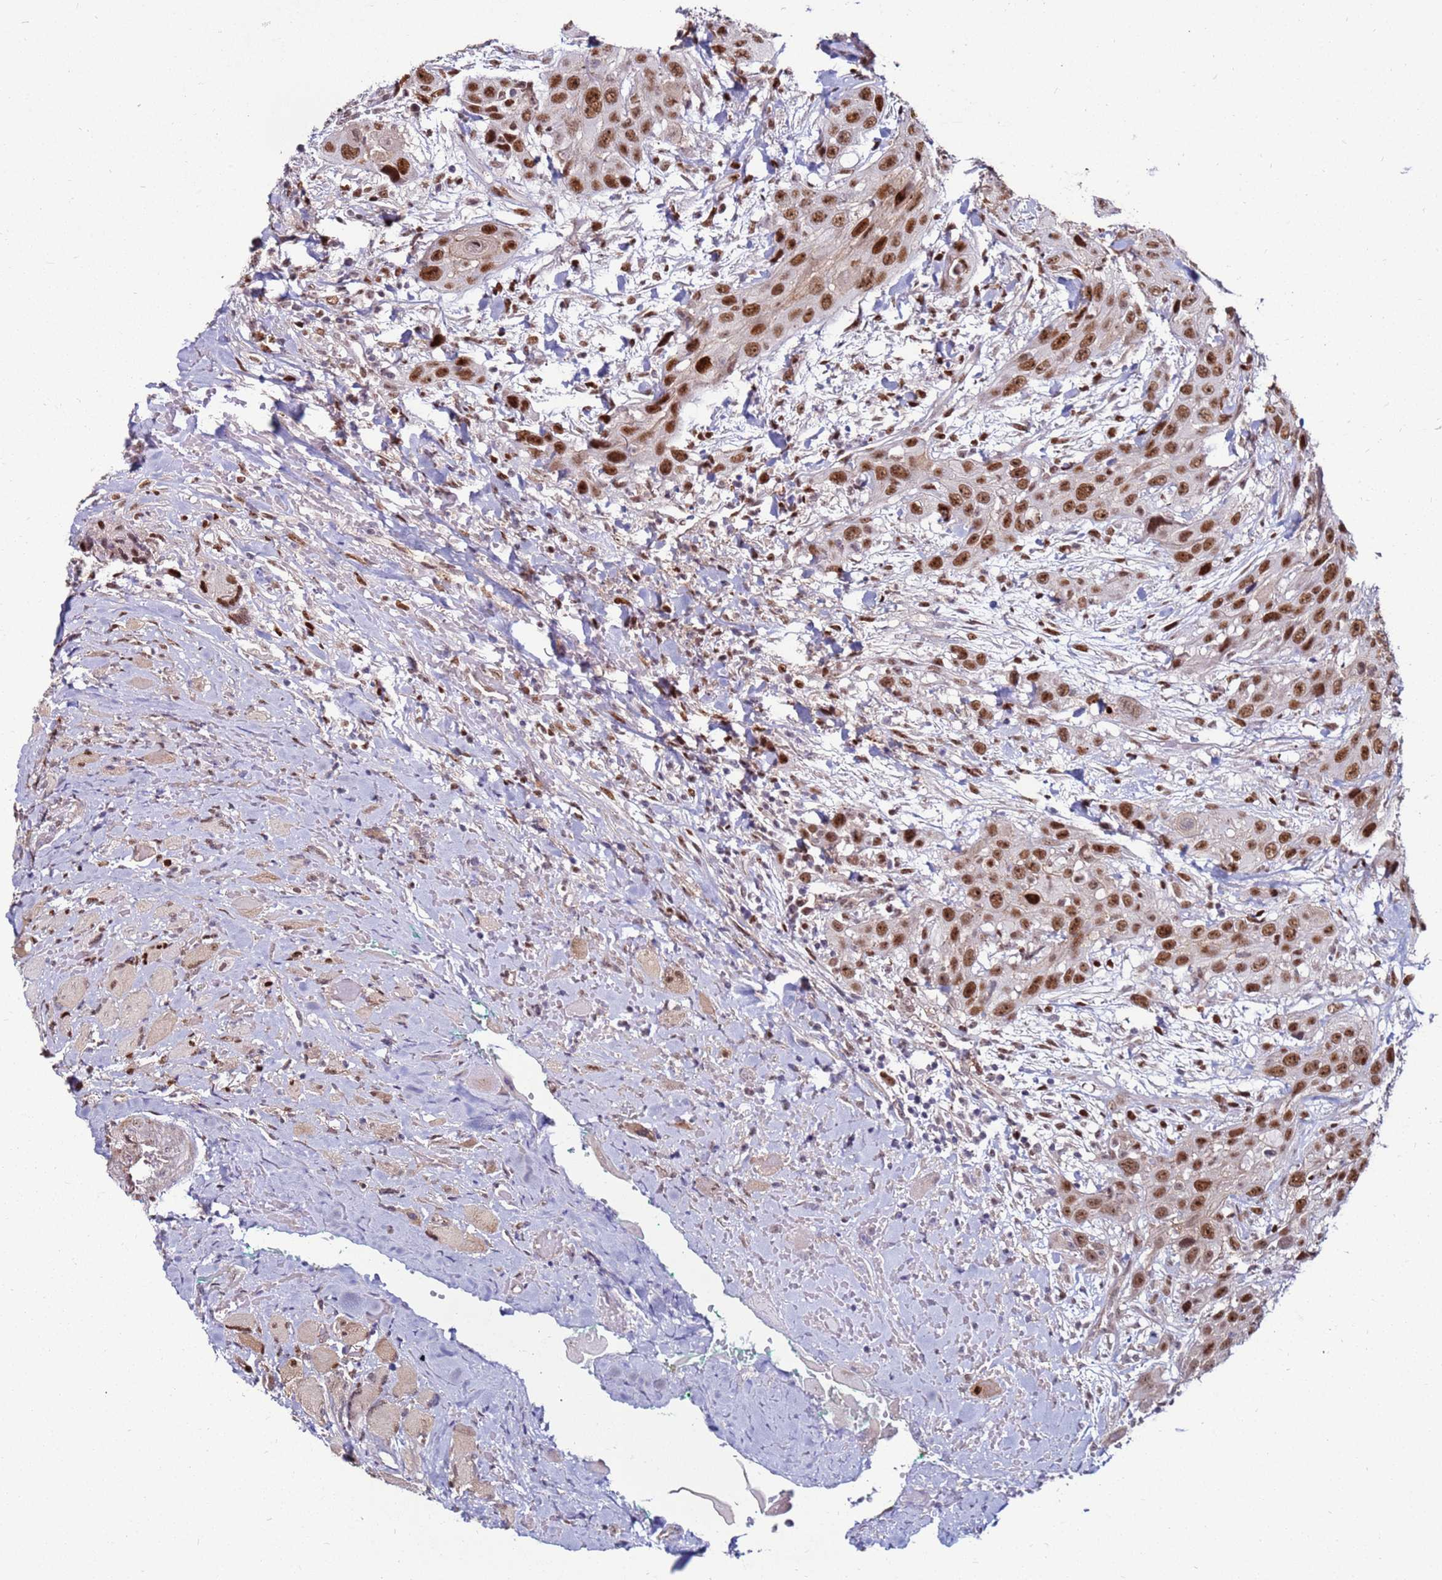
{"staining": {"intensity": "moderate", "quantity": ">75%", "location": "cytoplasmic/membranous,nuclear"}, "tissue": "head and neck cancer", "cell_type": "Tumor cells", "image_type": "cancer", "snomed": [{"axis": "morphology", "description": "Squamous cell carcinoma, NOS"}, {"axis": "topography", "description": "Head-Neck"}], "caption": "The immunohistochemical stain labels moderate cytoplasmic/membranous and nuclear staining in tumor cells of head and neck cancer tissue.", "gene": "KPNA4", "patient": {"sex": "male", "age": 81}}